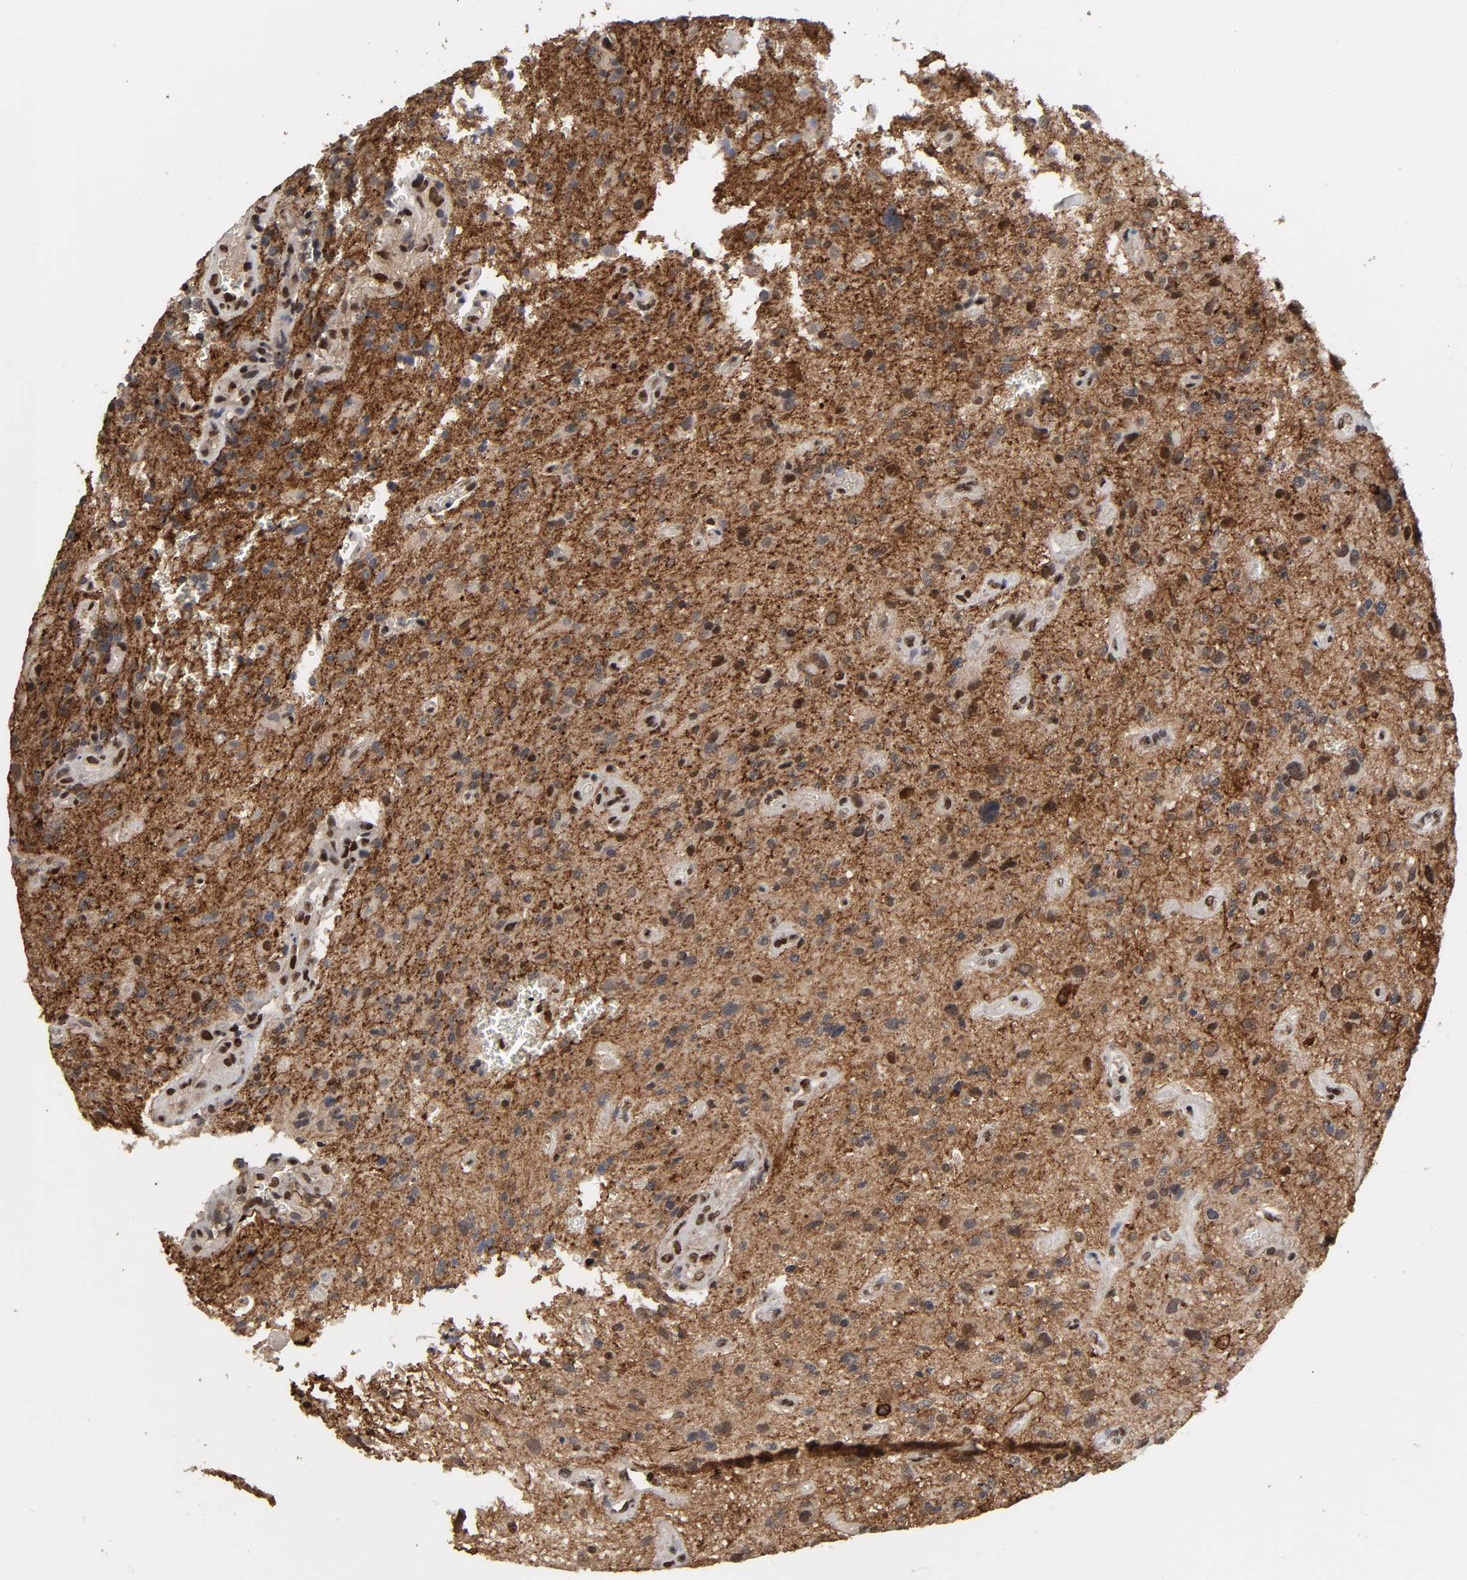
{"staining": {"intensity": "moderate", "quantity": "25%-75%", "location": "cytoplasmic/membranous,nuclear"}, "tissue": "glioma", "cell_type": "Tumor cells", "image_type": "cancer", "snomed": [{"axis": "morphology", "description": "Normal tissue, NOS"}, {"axis": "morphology", "description": "Glioma, malignant, High grade"}, {"axis": "topography", "description": "Cerebral cortex"}], "caption": "About 25%-75% of tumor cells in human glioma display moderate cytoplasmic/membranous and nuclear protein expression as visualized by brown immunohistochemical staining.", "gene": "AHNAK2", "patient": {"sex": "male", "age": 75}}